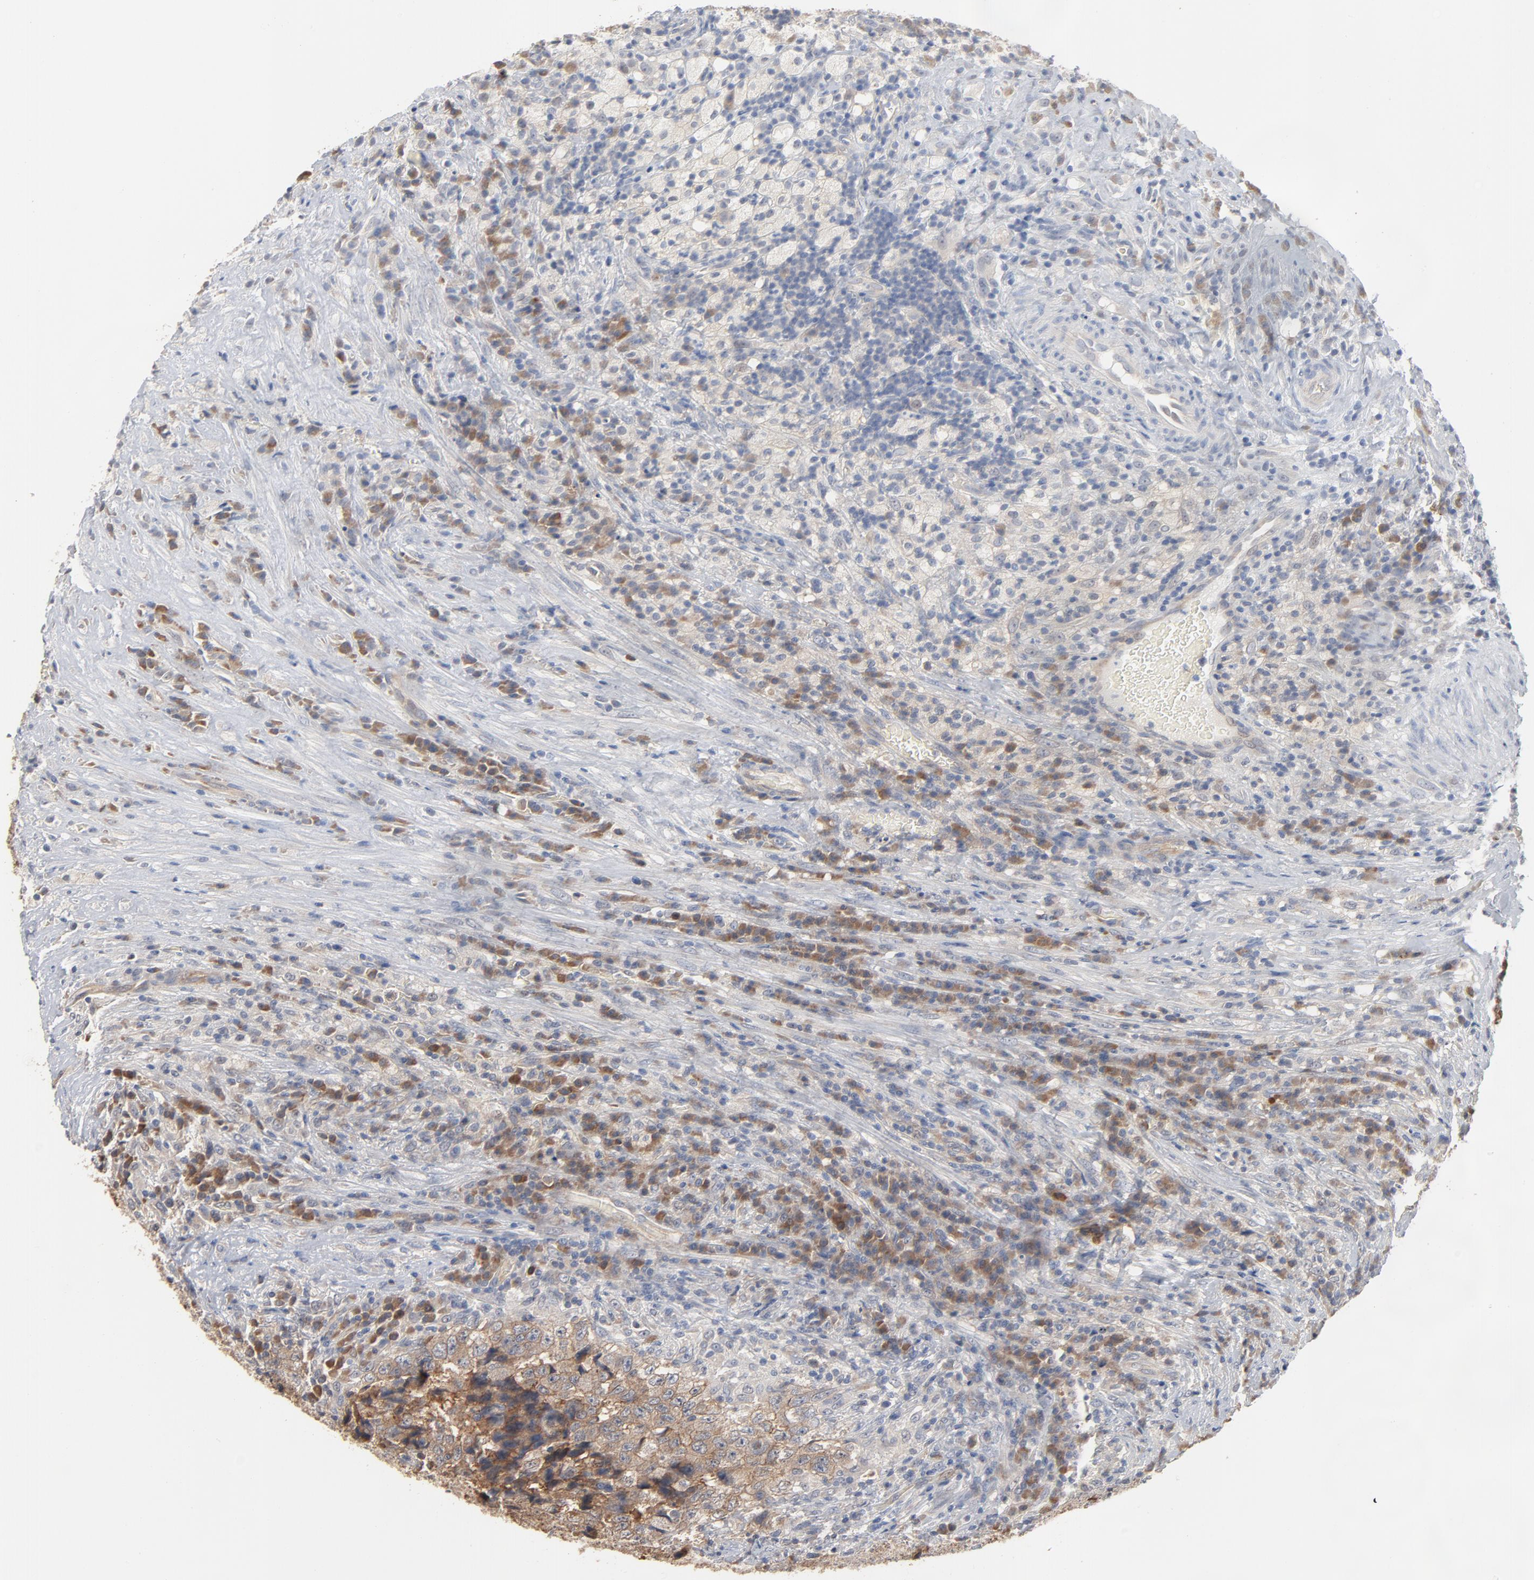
{"staining": {"intensity": "weak", "quantity": ">75%", "location": "cytoplasmic/membranous"}, "tissue": "testis cancer", "cell_type": "Tumor cells", "image_type": "cancer", "snomed": [{"axis": "morphology", "description": "Necrosis, NOS"}, {"axis": "morphology", "description": "Carcinoma, Embryonal, NOS"}, {"axis": "topography", "description": "Testis"}], "caption": "DAB immunohistochemical staining of human embryonal carcinoma (testis) displays weak cytoplasmic/membranous protein expression in about >75% of tumor cells. The staining was performed using DAB (3,3'-diaminobenzidine) to visualize the protein expression in brown, while the nuclei were stained in blue with hematoxylin (Magnification: 20x).", "gene": "EPCAM", "patient": {"sex": "male", "age": 19}}